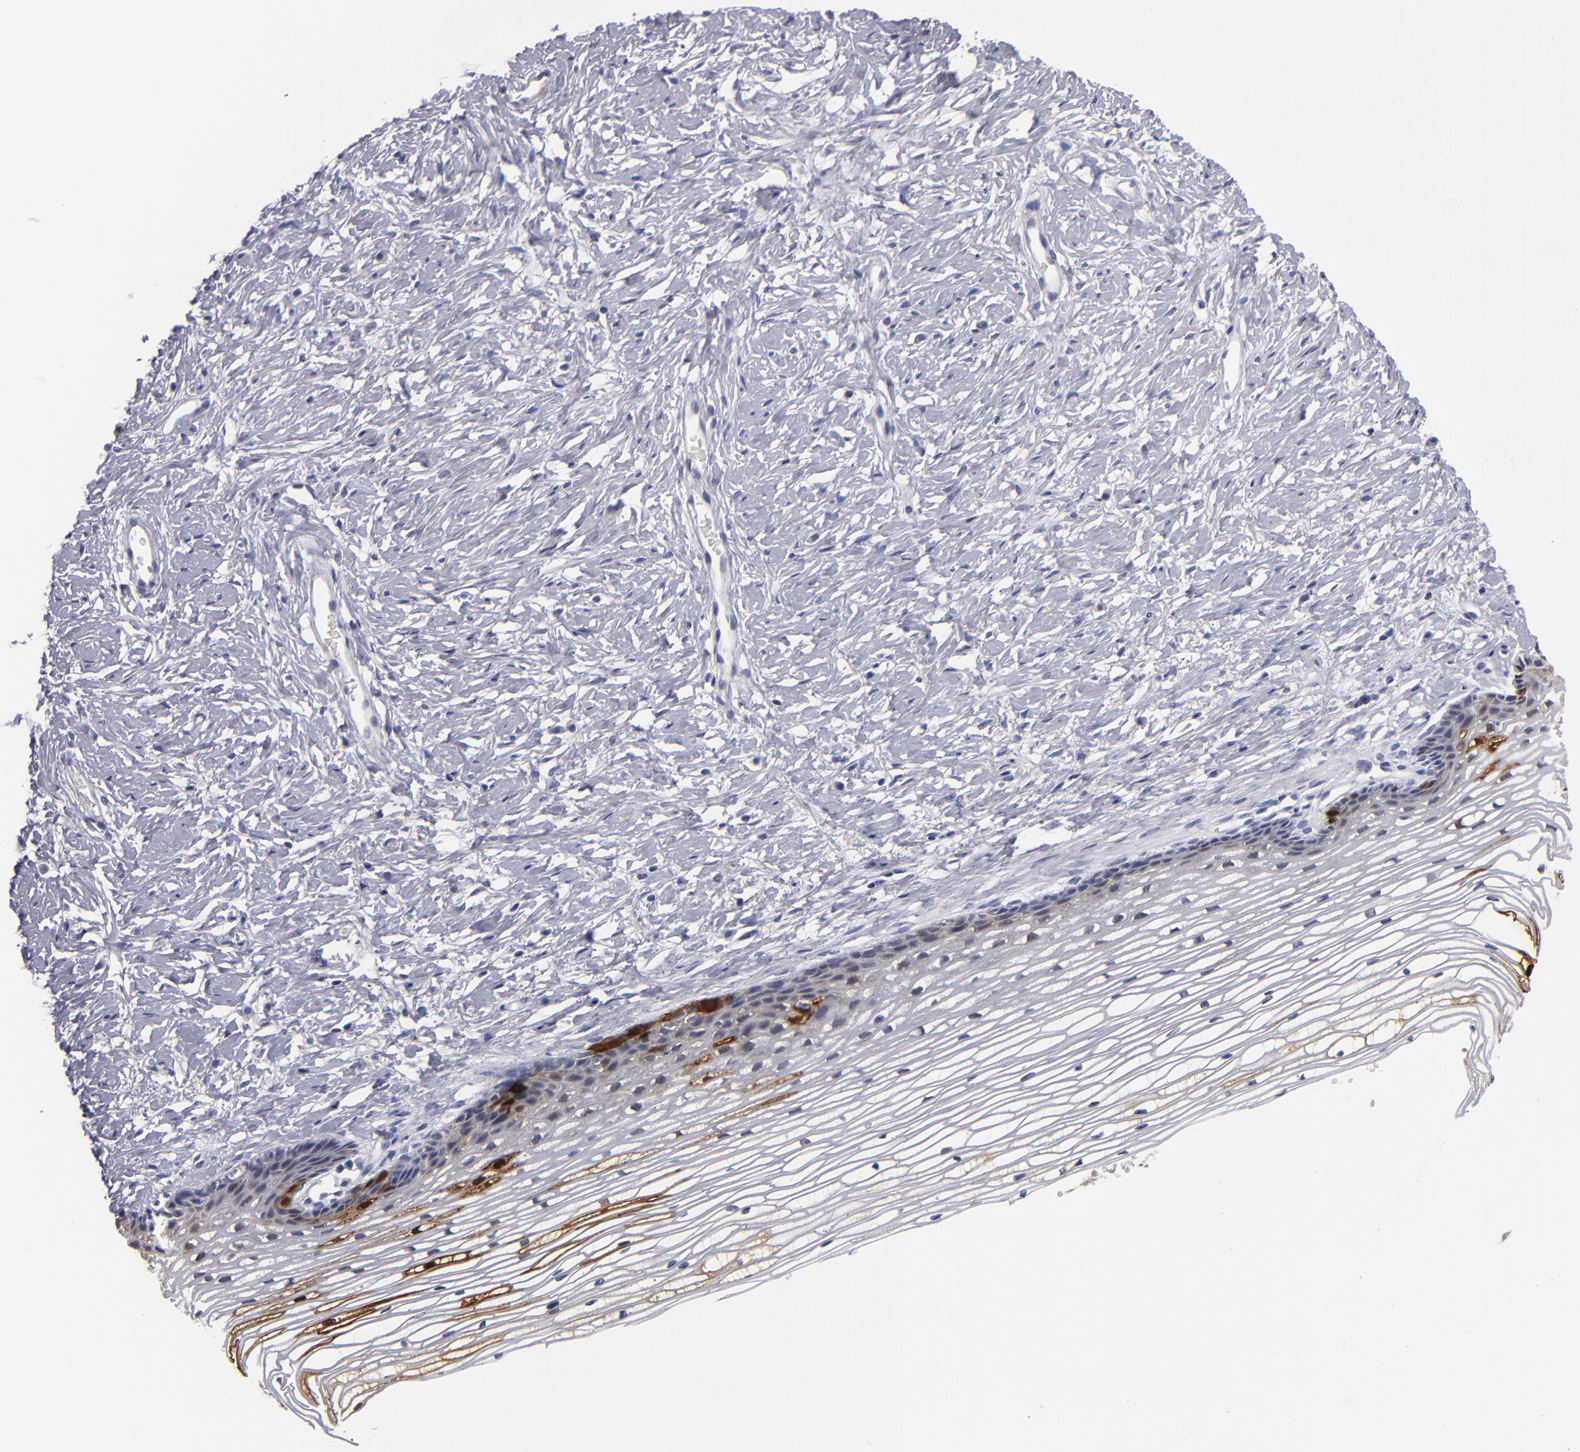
{"staining": {"intensity": "negative", "quantity": "none", "location": "none"}, "tissue": "cervix", "cell_type": "Glandular cells", "image_type": "normal", "snomed": [{"axis": "morphology", "description": "Normal tissue, NOS"}, {"axis": "topography", "description": "Cervix"}], "caption": "Immunohistochemistry histopathology image of unremarkable human cervix stained for a protein (brown), which reveals no positivity in glandular cells. (Brightfield microscopy of DAB immunohistochemistry (IHC) at high magnification).", "gene": "FABP4", "patient": {"sex": "female", "age": 77}}